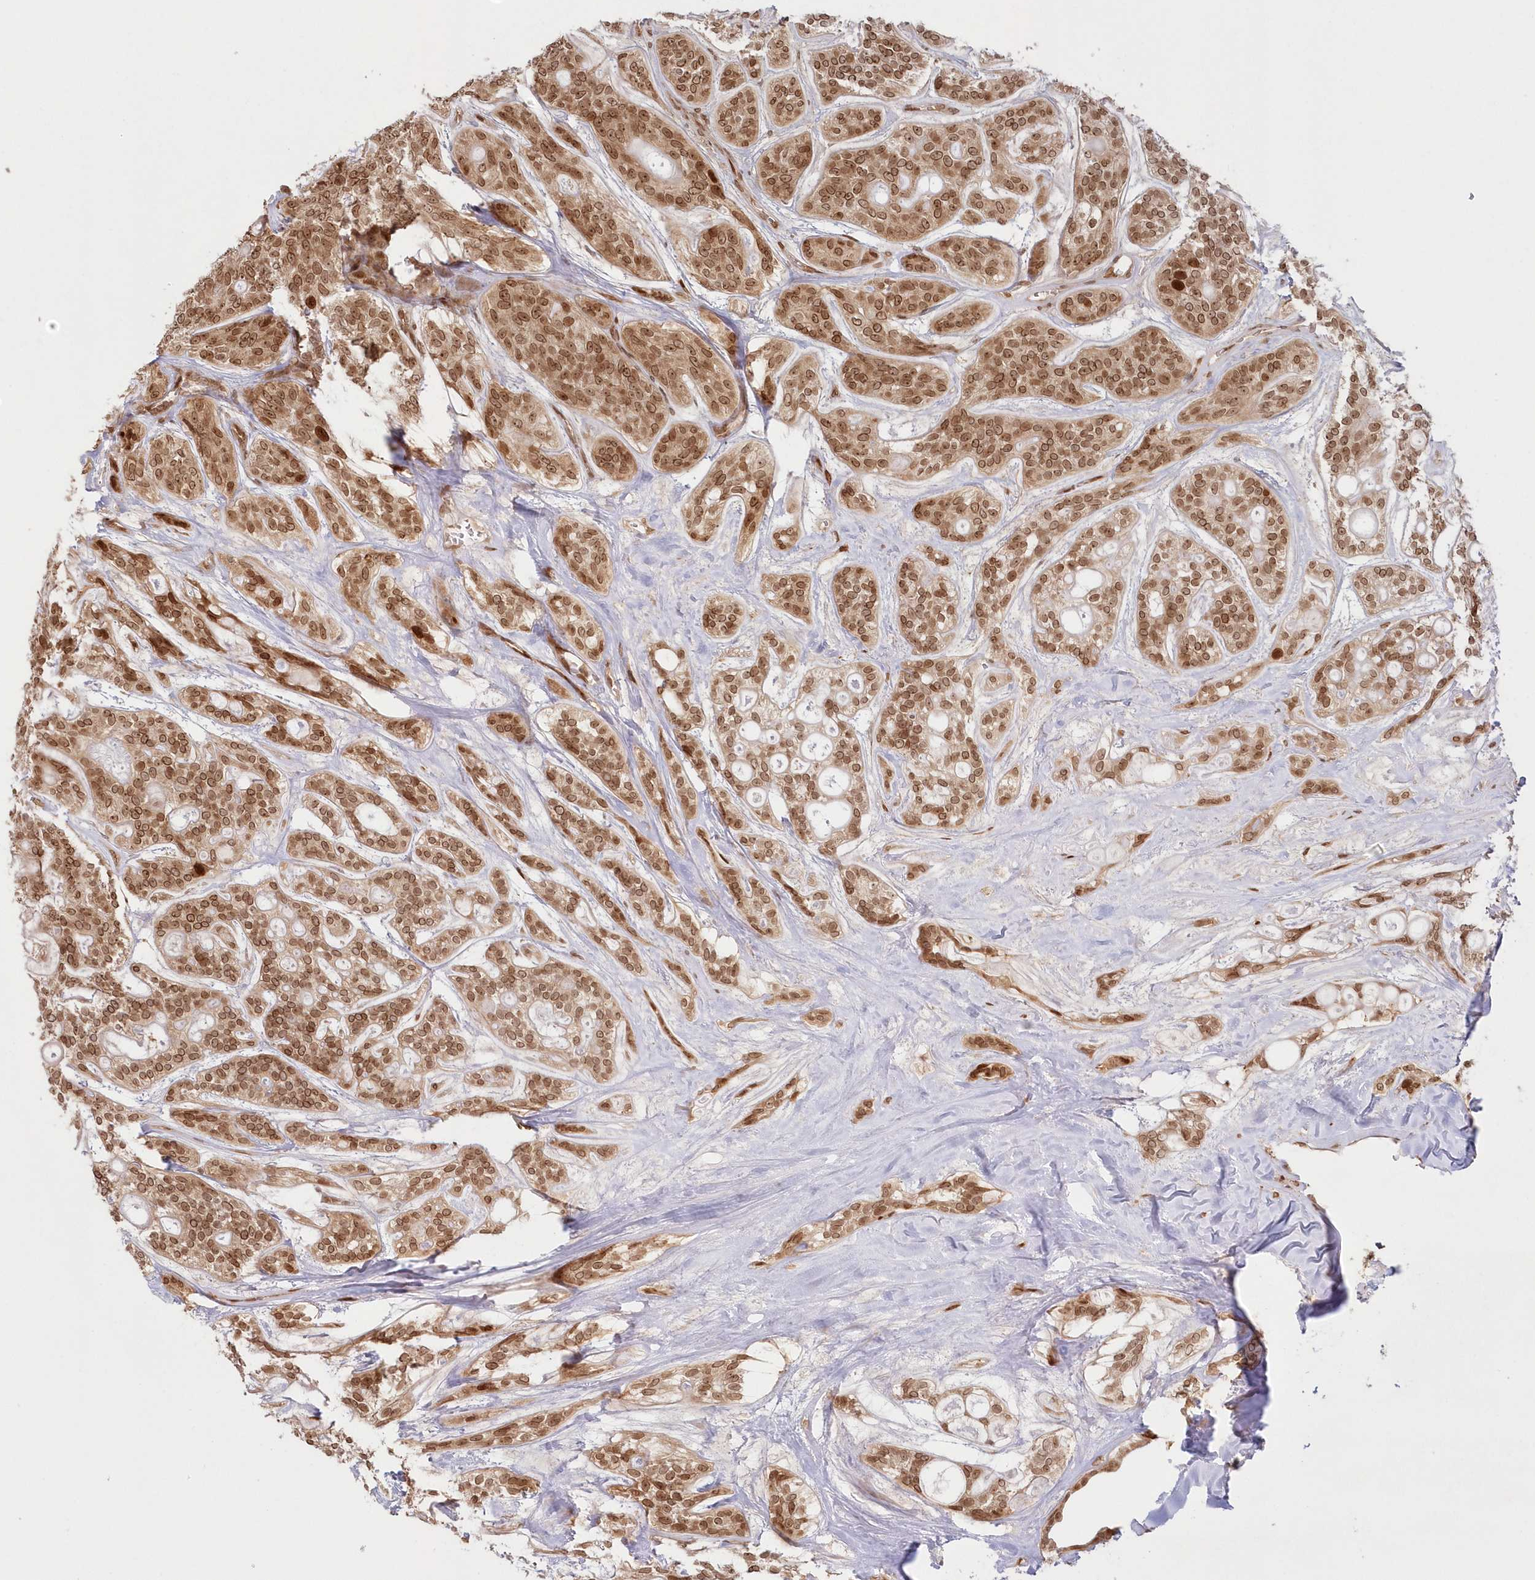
{"staining": {"intensity": "strong", "quantity": ">75%", "location": "cytoplasmic/membranous,nuclear"}, "tissue": "head and neck cancer", "cell_type": "Tumor cells", "image_type": "cancer", "snomed": [{"axis": "morphology", "description": "Adenocarcinoma, NOS"}, {"axis": "topography", "description": "Head-Neck"}], "caption": "IHC (DAB (3,3'-diaminobenzidine)) staining of human head and neck cancer demonstrates strong cytoplasmic/membranous and nuclear protein positivity in about >75% of tumor cells.", "gene": "TOGARAM2", "patient": {"sex": "male", "age": 66}}